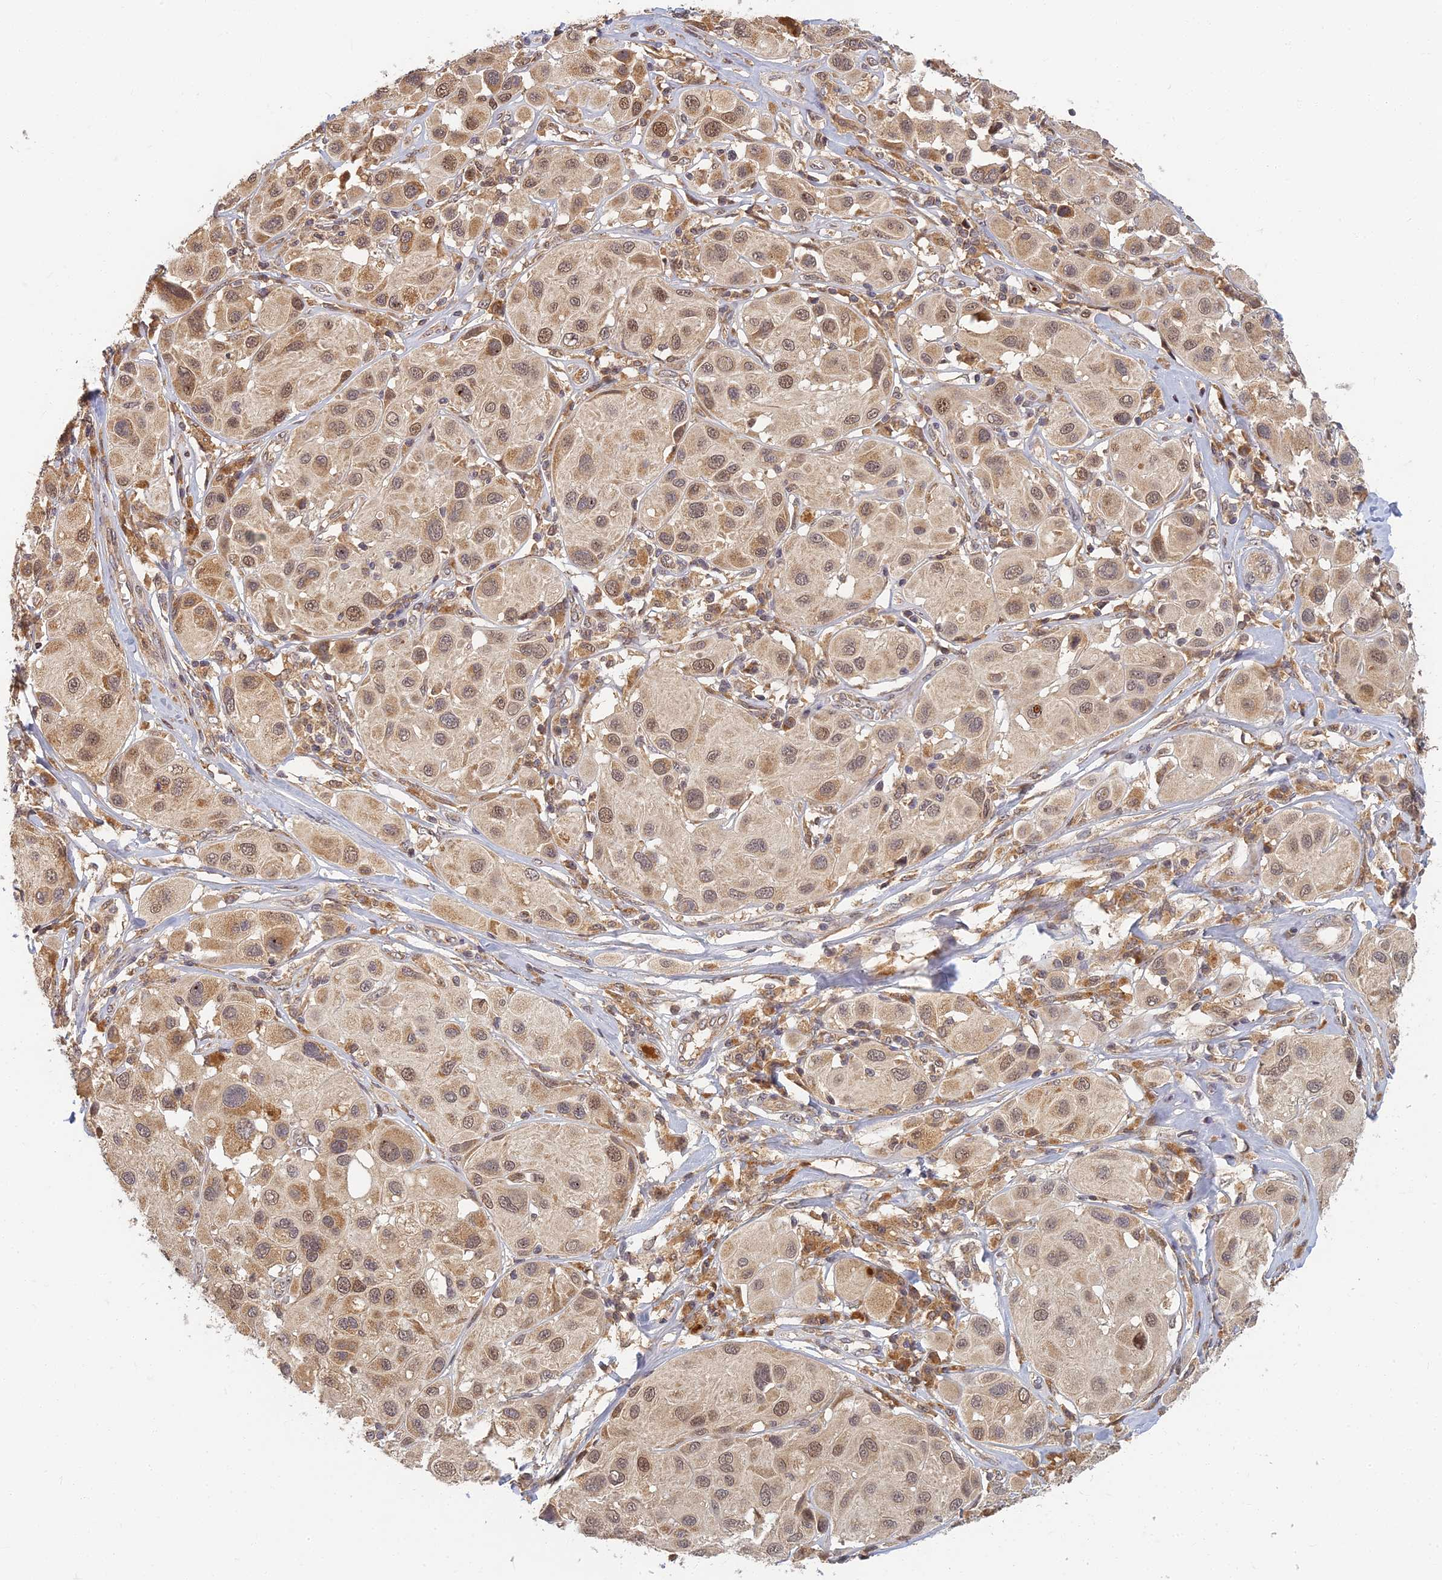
{"staining": {"intensity": "moderate", "quantity": ">75%", "location": "cytoplasmic/membranous"}, "tissue": "melanoma", "cell_type": "Tumor cells", "image_type": "cancer", "snomed": [{"axis": "morphology", "description": "Malignant melanoma, Metastatic site"}, {"axis": "topography", "description": "Skin"}], "caption": "Melanoma stained for a protein displays moderate cytoplasmic/membranous positivity in tumor cells. (DAB IHC with brightfield microscopy, high magnification).", "gene": "RGL3", "patient": {"sex": "male", "age": 41}}